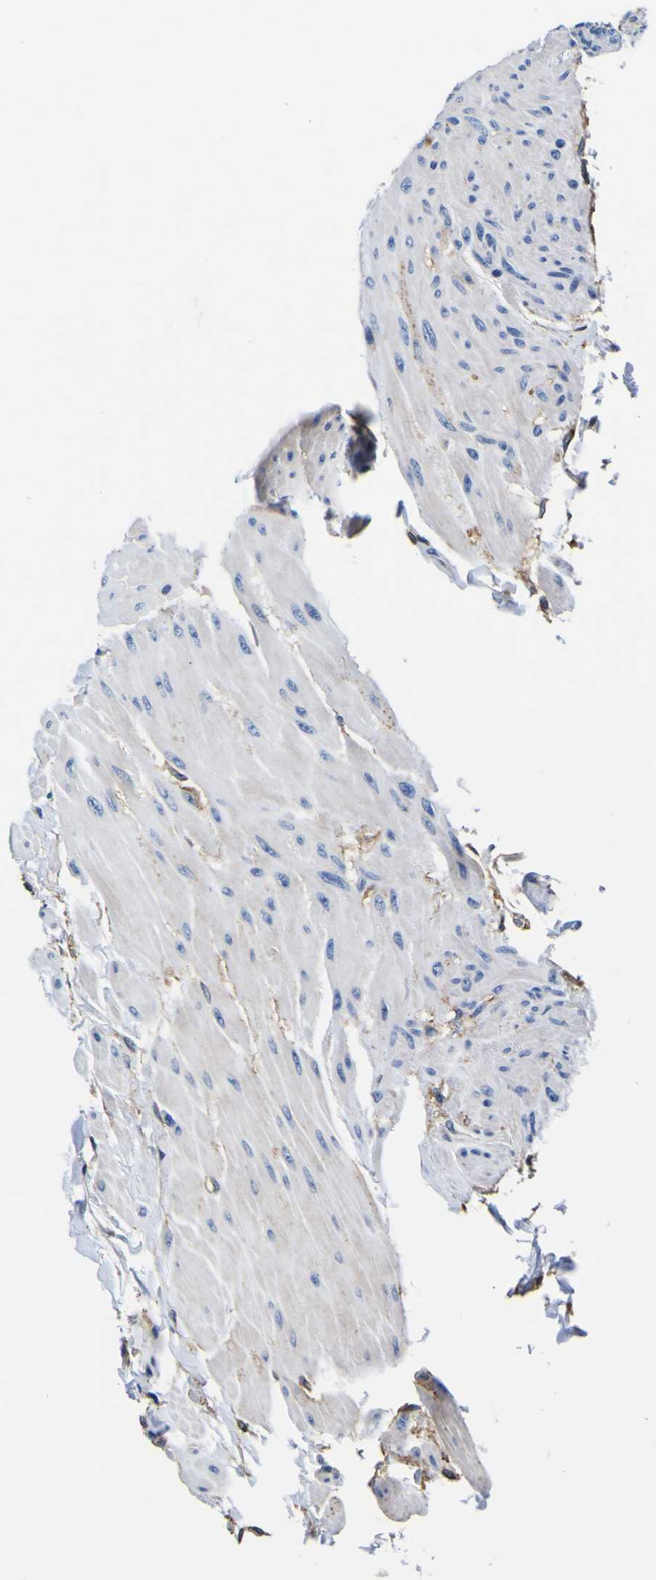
{"staining": {"intensity": "moderate", "quantity": "<25%", "location": "cytoplasmic/membranous"}, "tissue": "urinary bladder", "cell_type": "Urothelial cells", "image_type": "normal", "snomed": [{"axis": "morphology", "description": "Normal tissue, NOS"}, {"axis": "topography", "description": "Urinary bladder"}], "caption": "Protein analysis of normal urinary bladder shows moderate cytoplasmic/membranous staining in about <25% of urothelial cells.", "gene": "PXDN", "patient": {"sex": "female", "age": 79}}